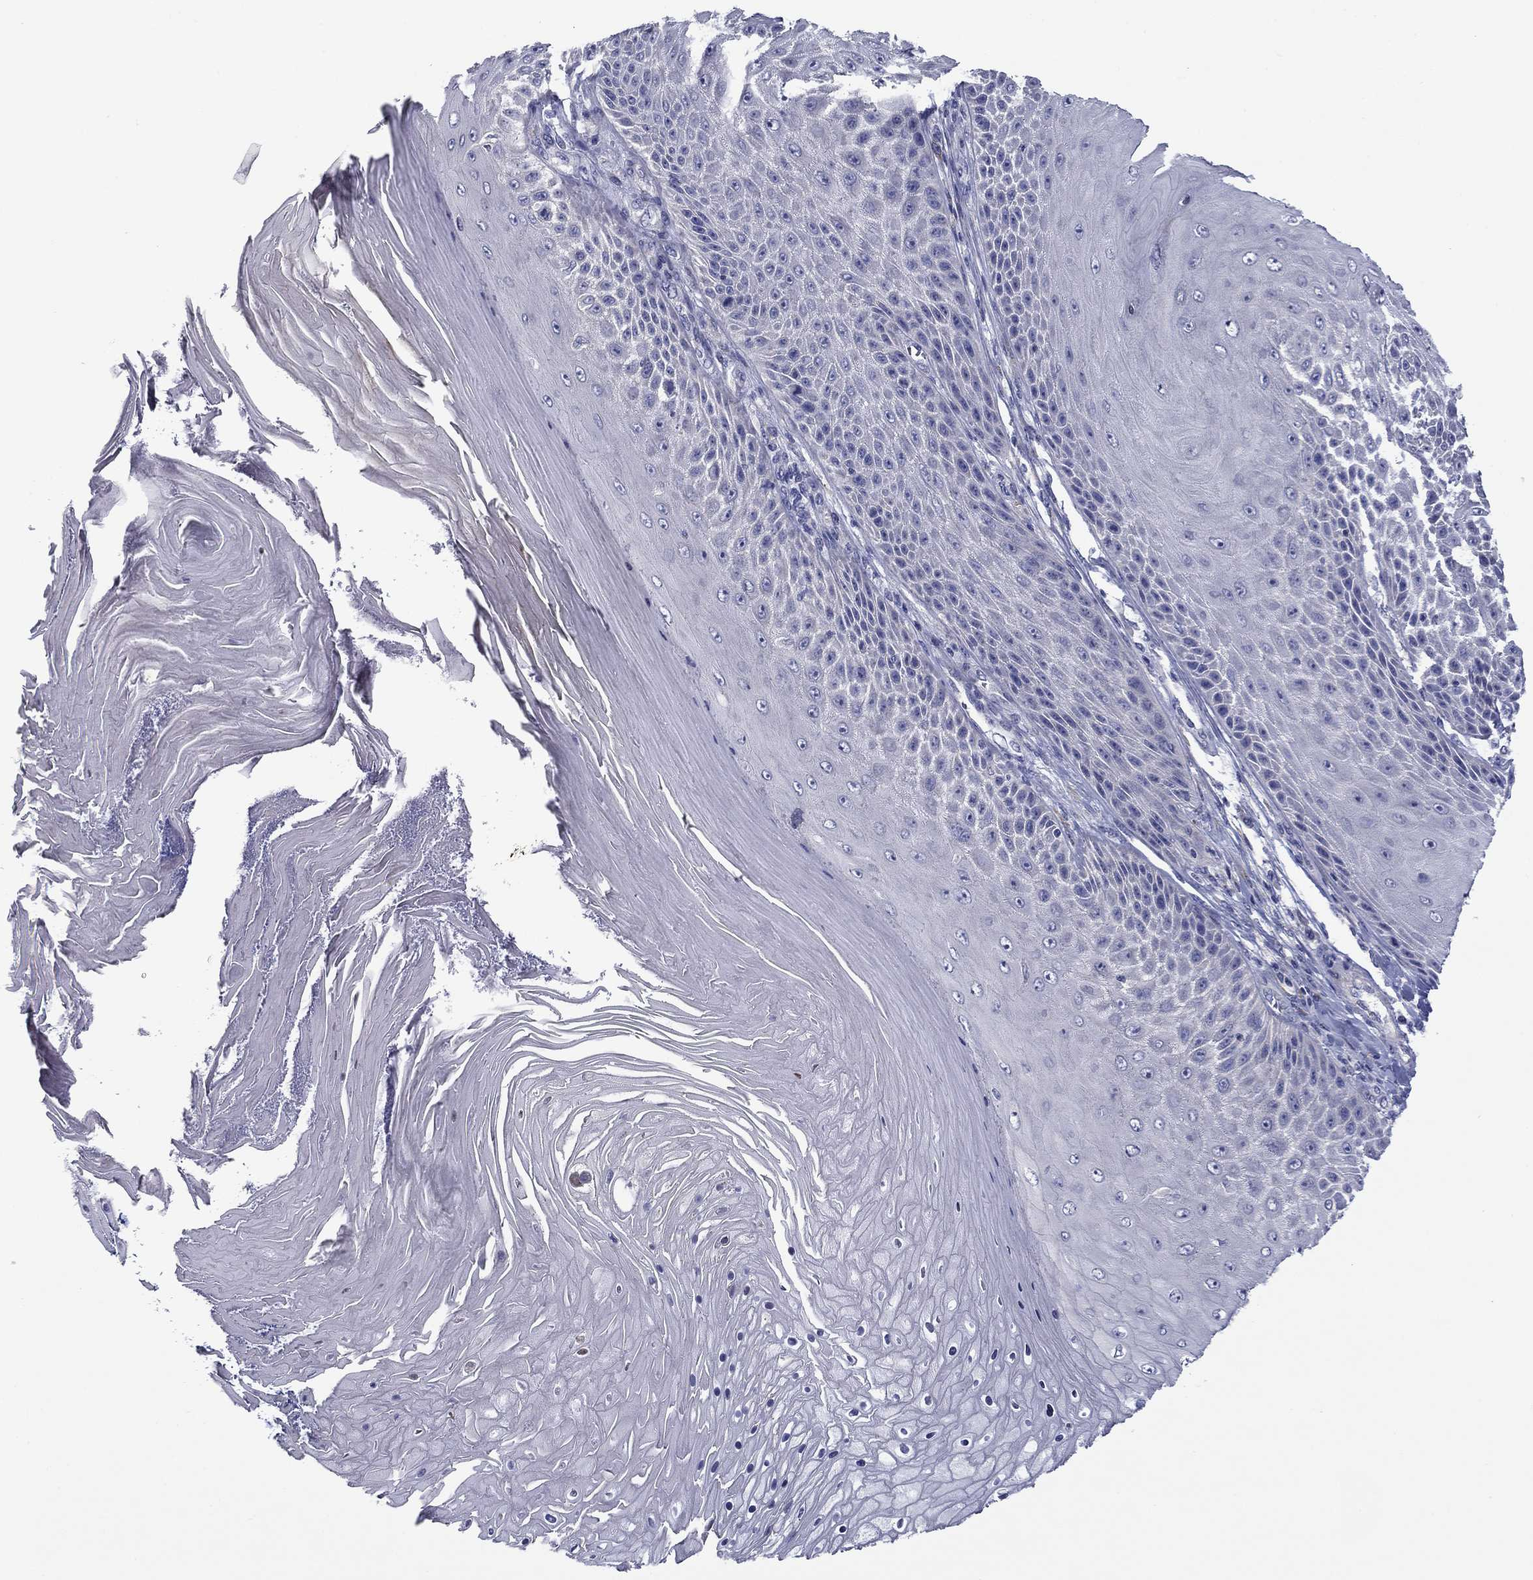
{"staining": {"intensity": "negative", "quantity": "none", "location": "none"}, "tissue": "skin cancer", "cell_type": "Tumor cells", "image_type": "cancer", "snomed": [{"axis": "morphology", "description": "Squamous cell carcinoma, NOS"}, {"axis": "topography", "description": "Skin"}], "caption": "Immunohistochemical staining of skin cancer demonstrates no significant staining in tumor cells.", "gene": "SPATA7", "patient": {"sex": "male", "age": 62}}